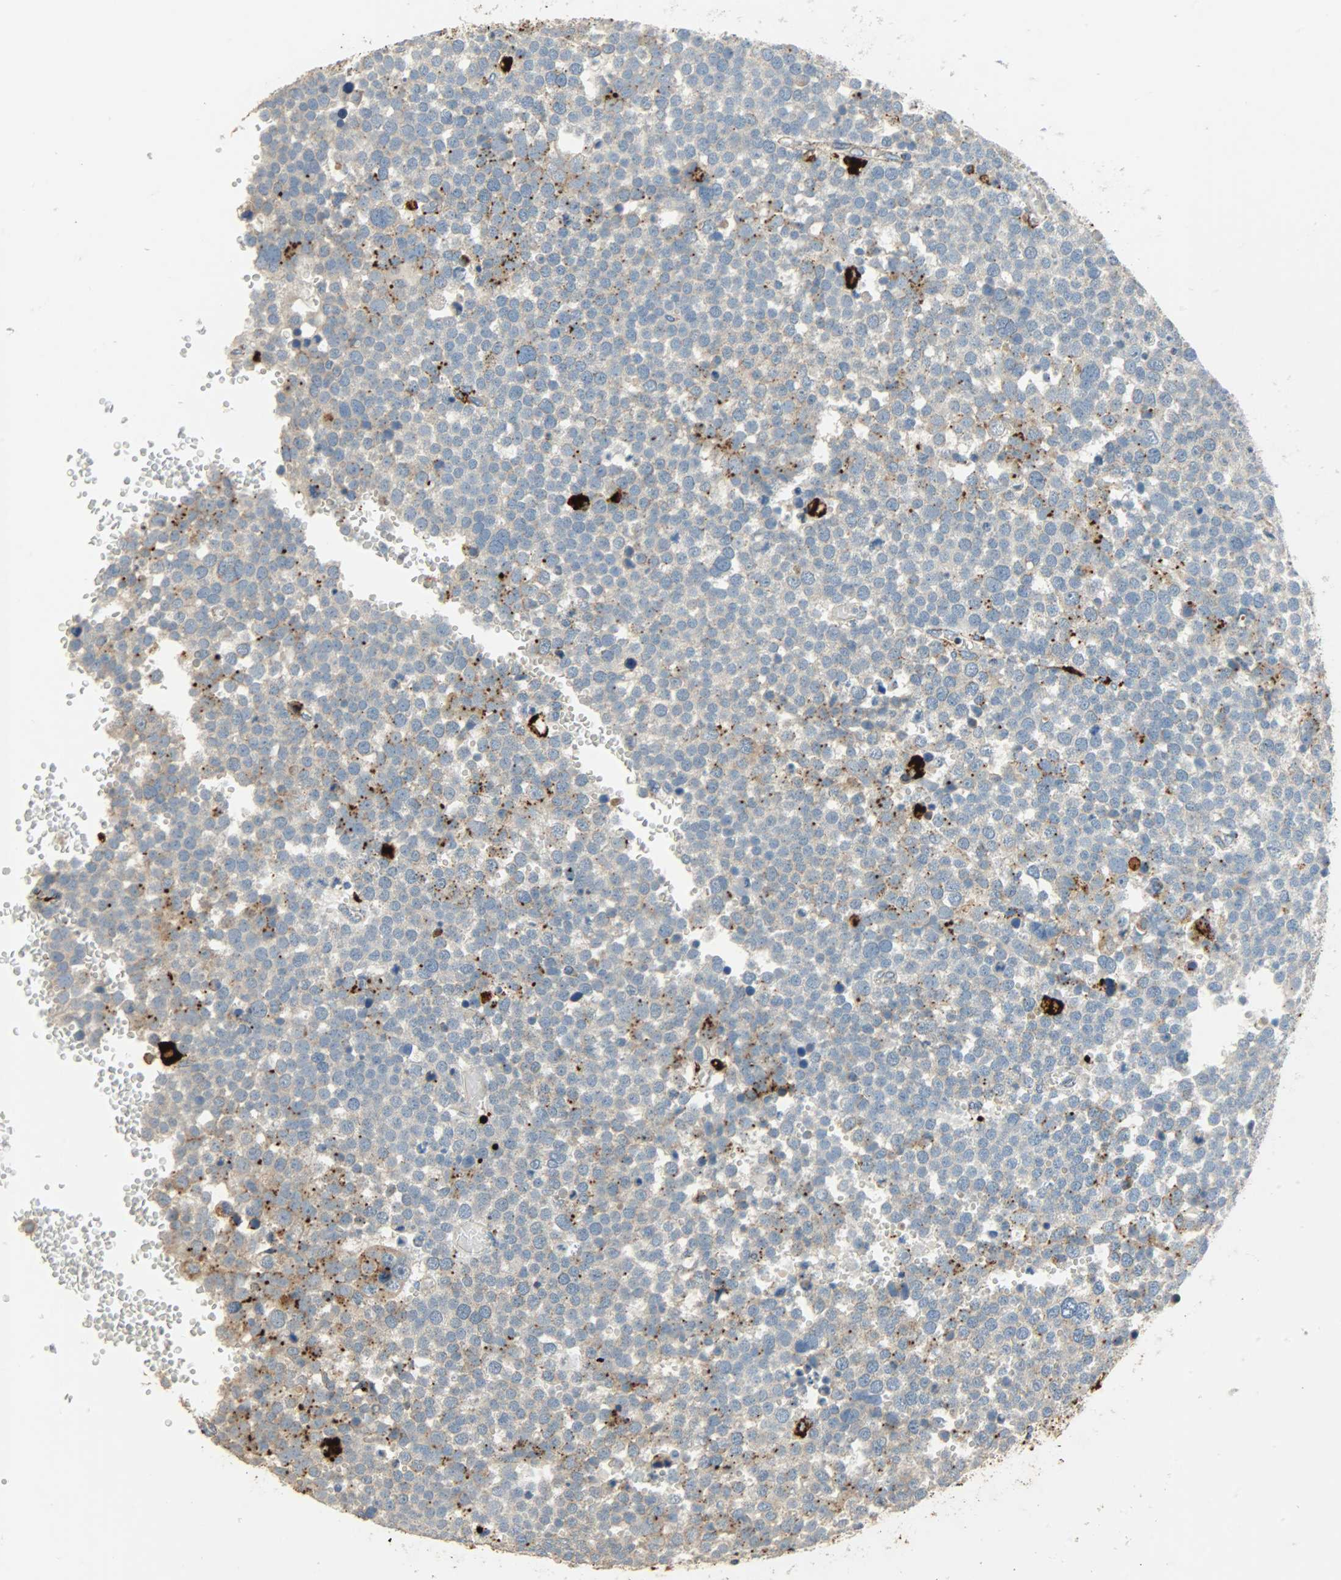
{"staining": {"intensity": "moderate", "quantity": "<25%", "location": "cytoplasmic/membranous"}, "tissue": "testis cancer", "cell_type": "Tumor cells", "image_type": "cancer", "snomed": [{"axis": "morphology", "description": "Seminoma, NOS"}, {"axis": "topography", "description": "Testis"}], "caption": "Immunohistochemistry (IHC) (DAB) staining of testis cancer shows moderate cytoplasmic/membranous protein positivity in approximately <25% of tumor cells. (Stains: DAB (3,3'-diaminobenzidine) in brown, nuclei in blue, Microscopy: brightfield microscopy at high magnification).", "gene": "ASAH1", "patient": {"sex": "male", "age": 71}}